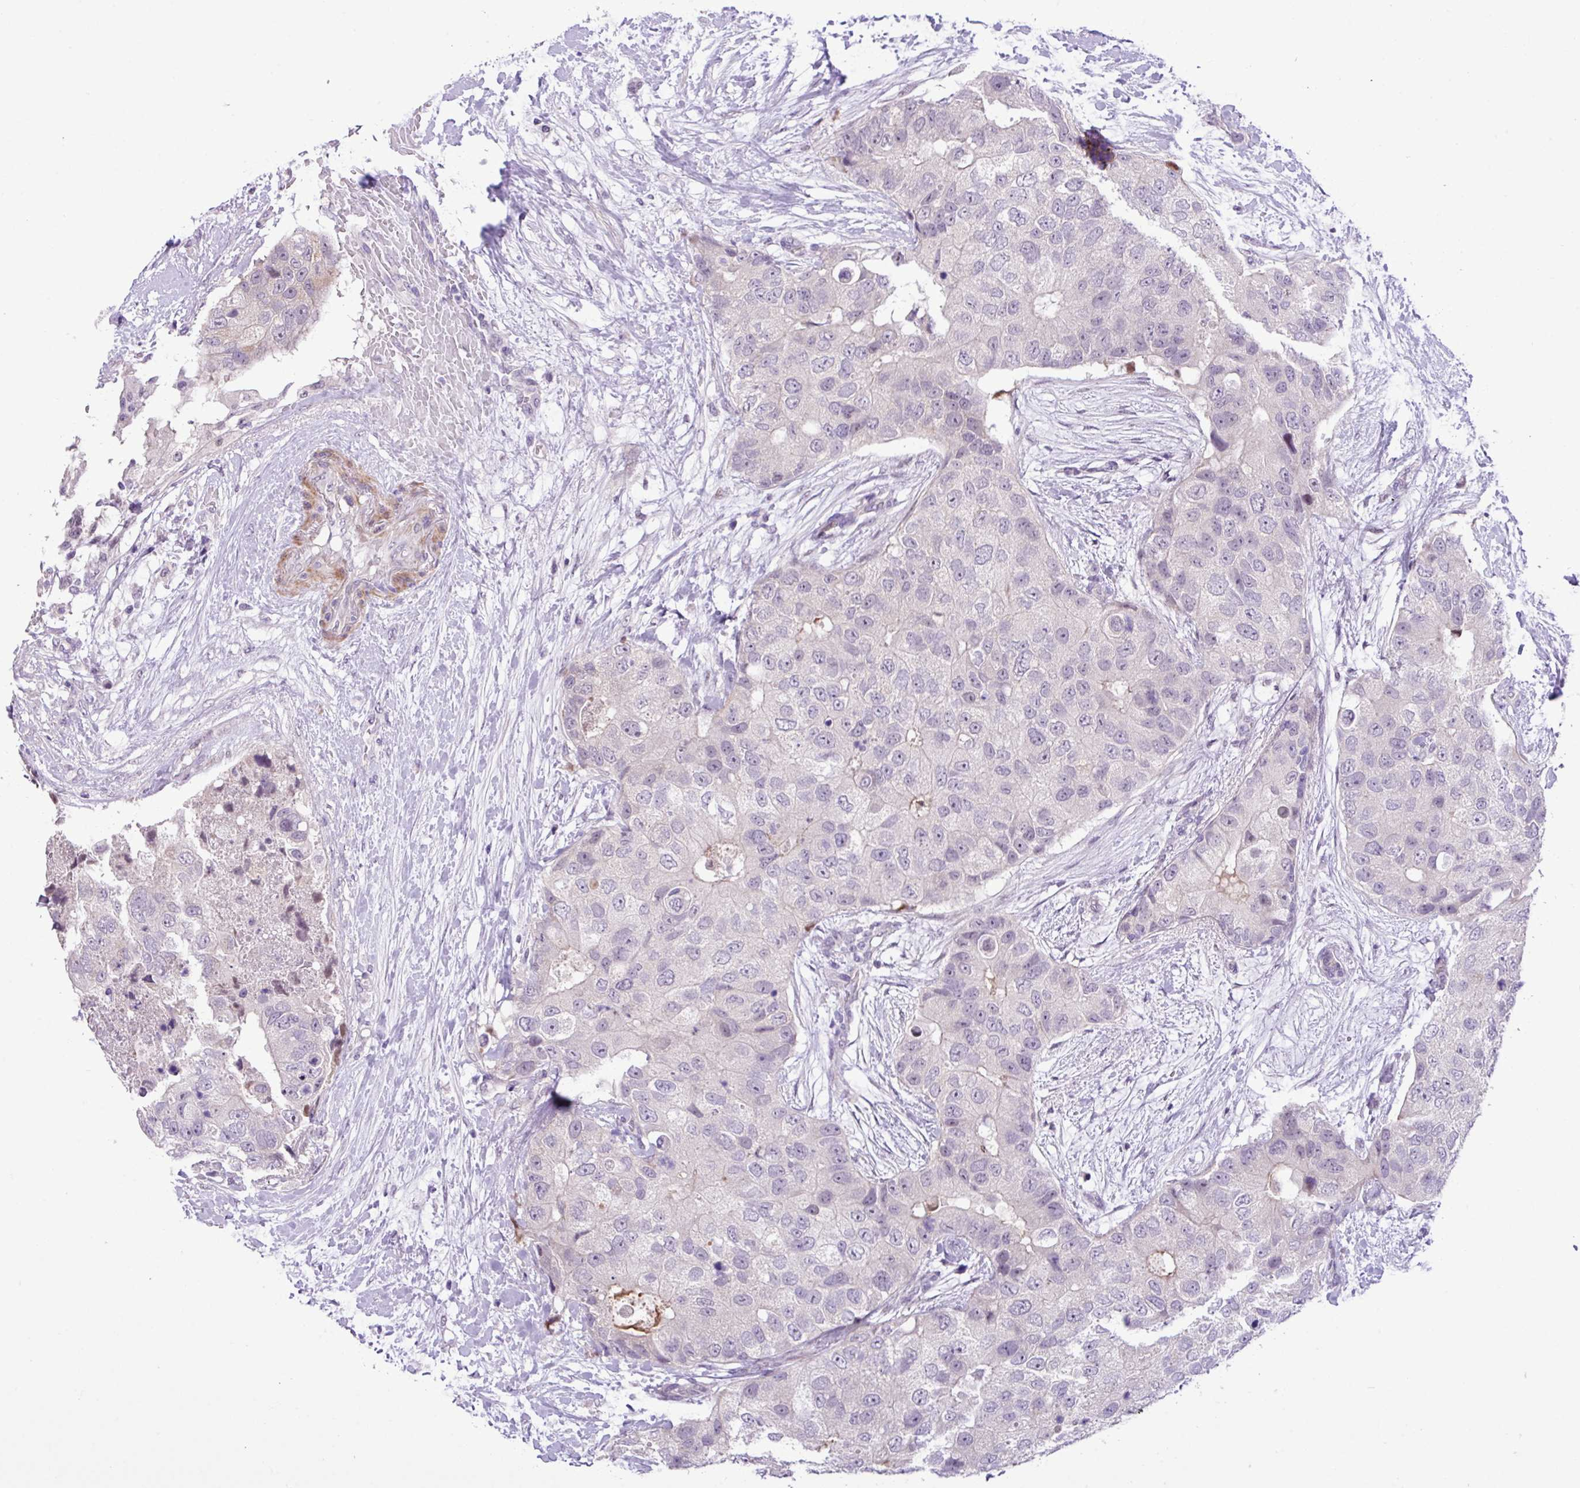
{"staining": {"intensity": "negative", "quantity": "none", "location": "none"}, "tissue": "breast cancer", "cell_type": "Tumor cells", "image_type": "cancer", "snomed": [{"axis": "morphology", "description": "Duct carcinoma"}, {"axis": "topography", "description": "Breast"}], "caption": "Immunohistochemical staining of breast cancer demonstrates no significant staining in tumor cells.", "gene": "YLPM1", "patient": {"sex": "female", "age": 62}}